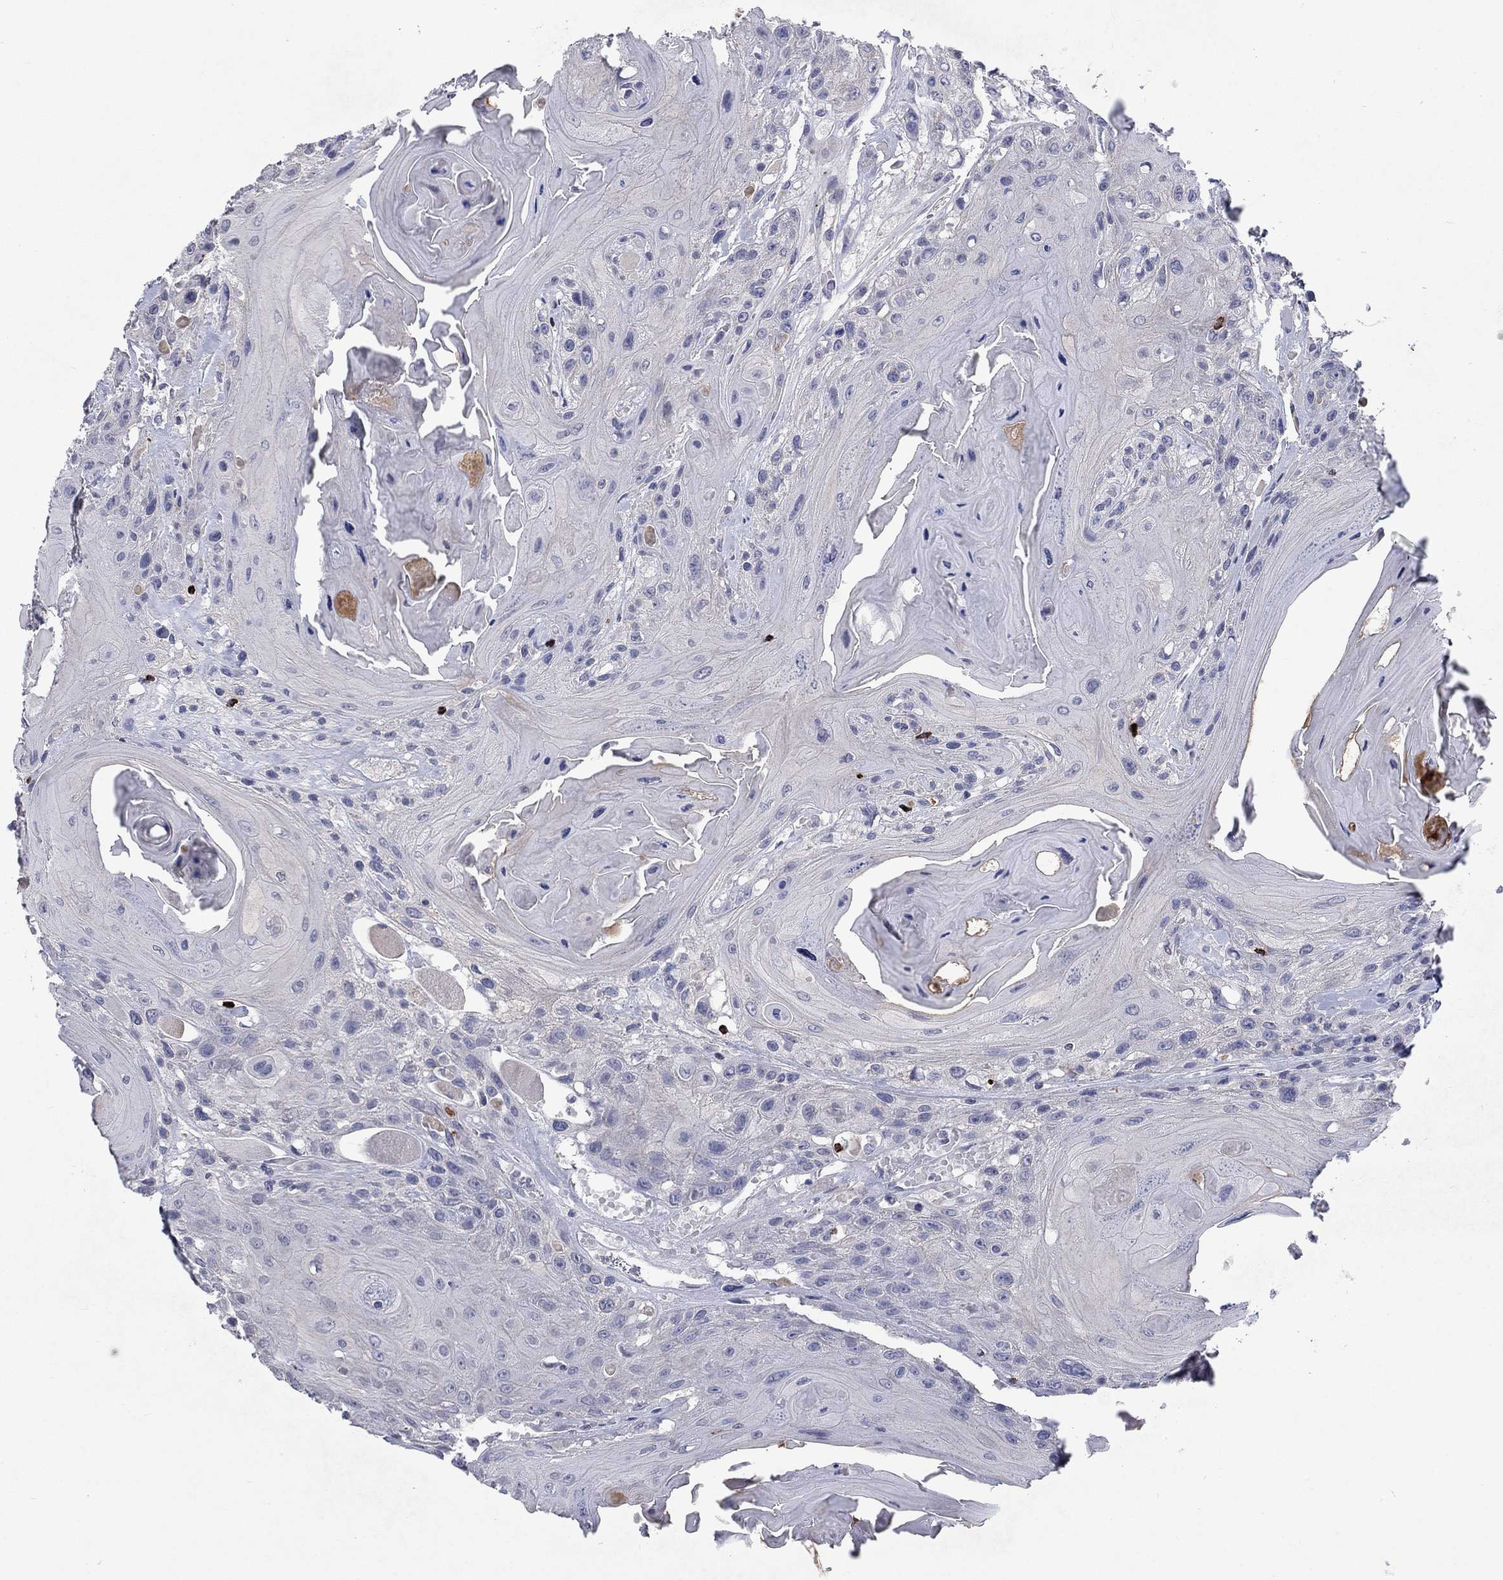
{"staining": {"intensity": "negative", "quantity": "none", "location": "none"}, "tissue": "head and neck cancer", "cell_type": "Tumor cells", "image_type": "cancer", "snomed": [{"axis": "morphology", "description": "Squamous cell carcinoma, NOS"}, {"axis": "topography", "description": "Head-Neck"}], "caption": "Tumor cells show no significant staining in head and neck cancer.", "gene": "GZMA", "patient": {"sex": "female", "age": 59}}